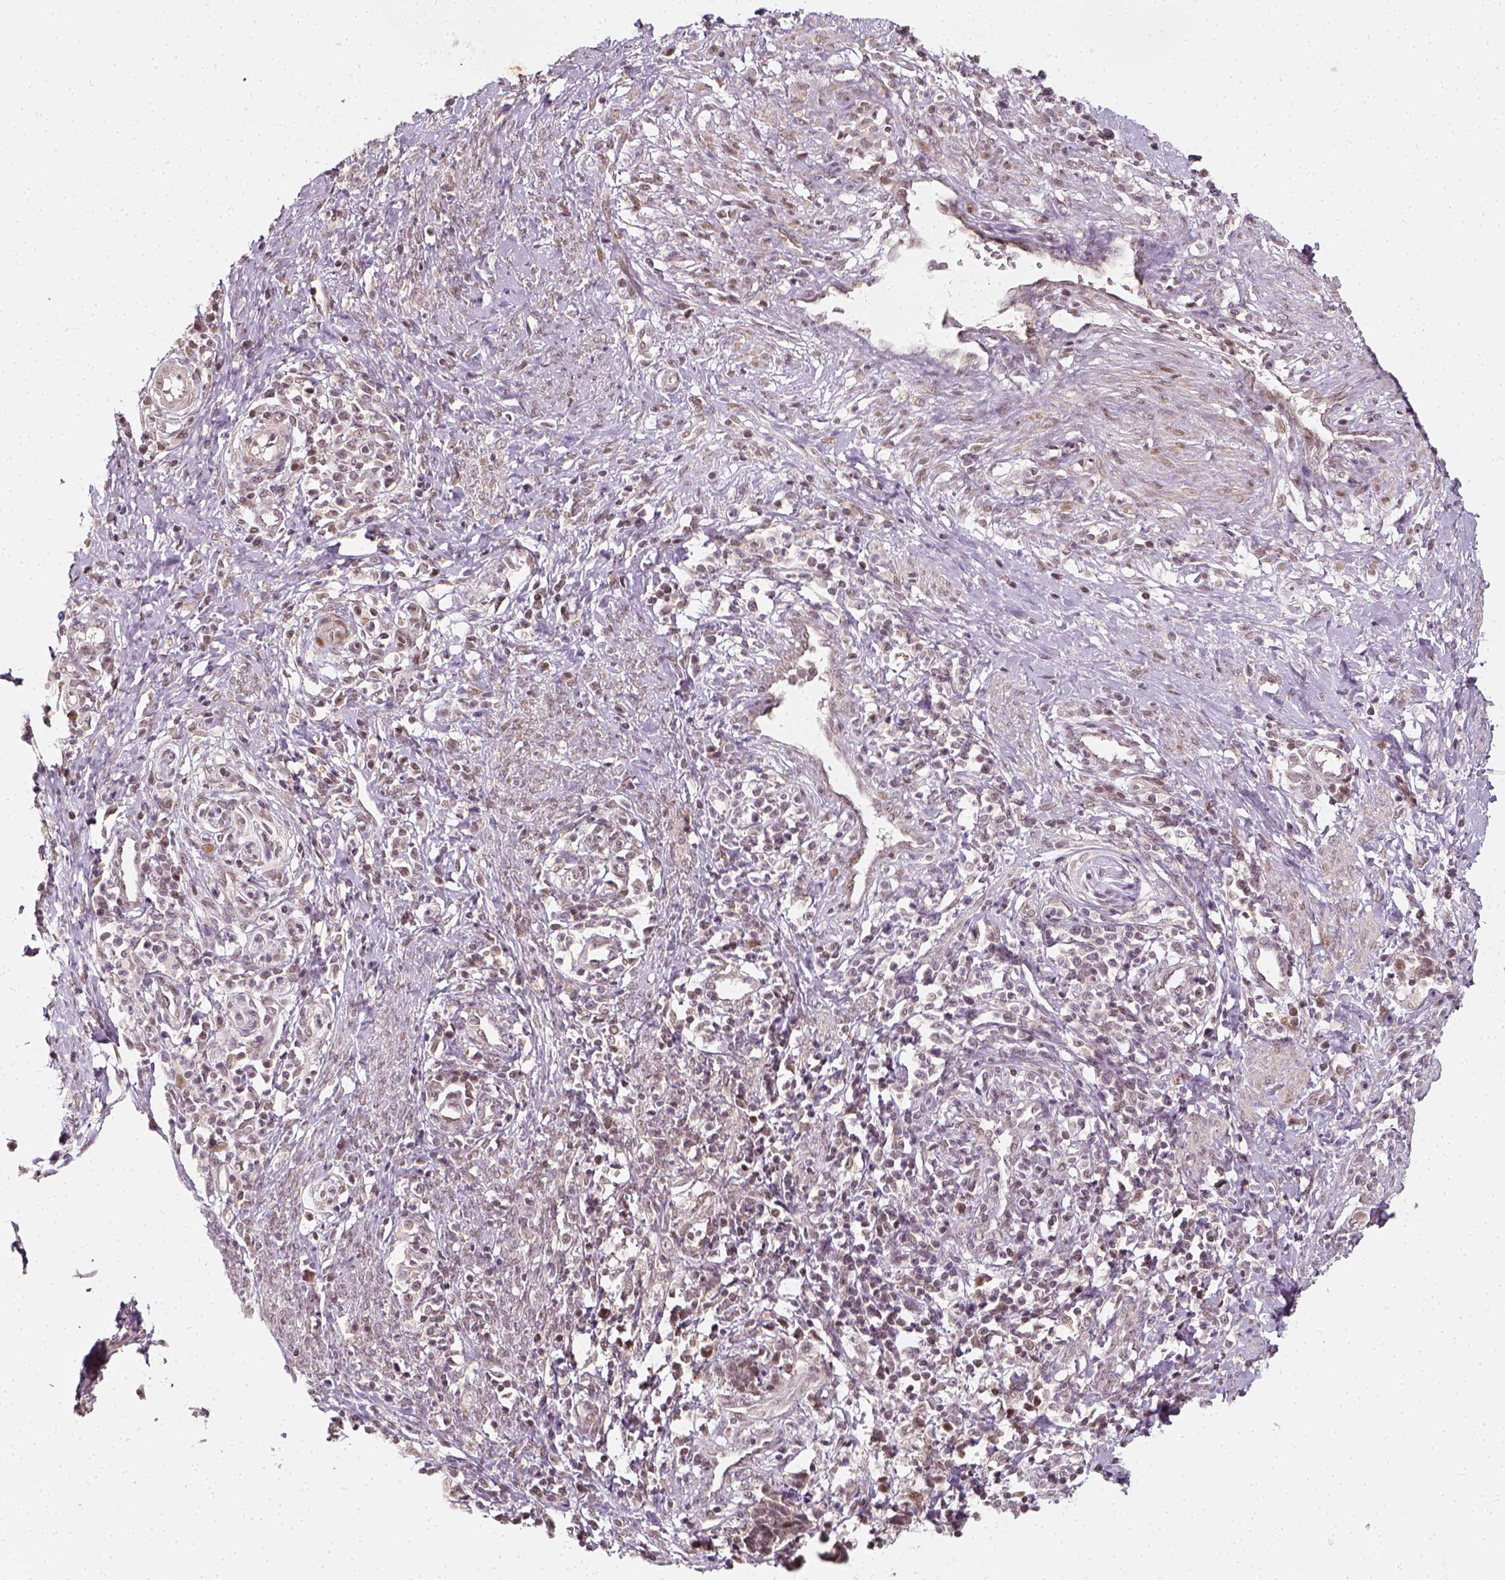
{"staining": {"intensity": "negative", "quantity": "none", "location": "none"}, "tissue": "cervical cancer", "cell_type": "Tumor cells", "image_type": "cancer", "snomed": [{"axis": "morphology", "description": "Squamous cell carcinoma, NOS"}, {"axis": "topography", "description": "Cervix"}], "caption": "High power microscopy micrograph of an immunohistochemistry photomicrograph of cervical cancer (squamous cell carcinoma), revealing no significant positivity in tumor cells.", "gene": "ZMAT3", "patient": {"sex": "female", "age": 35}}